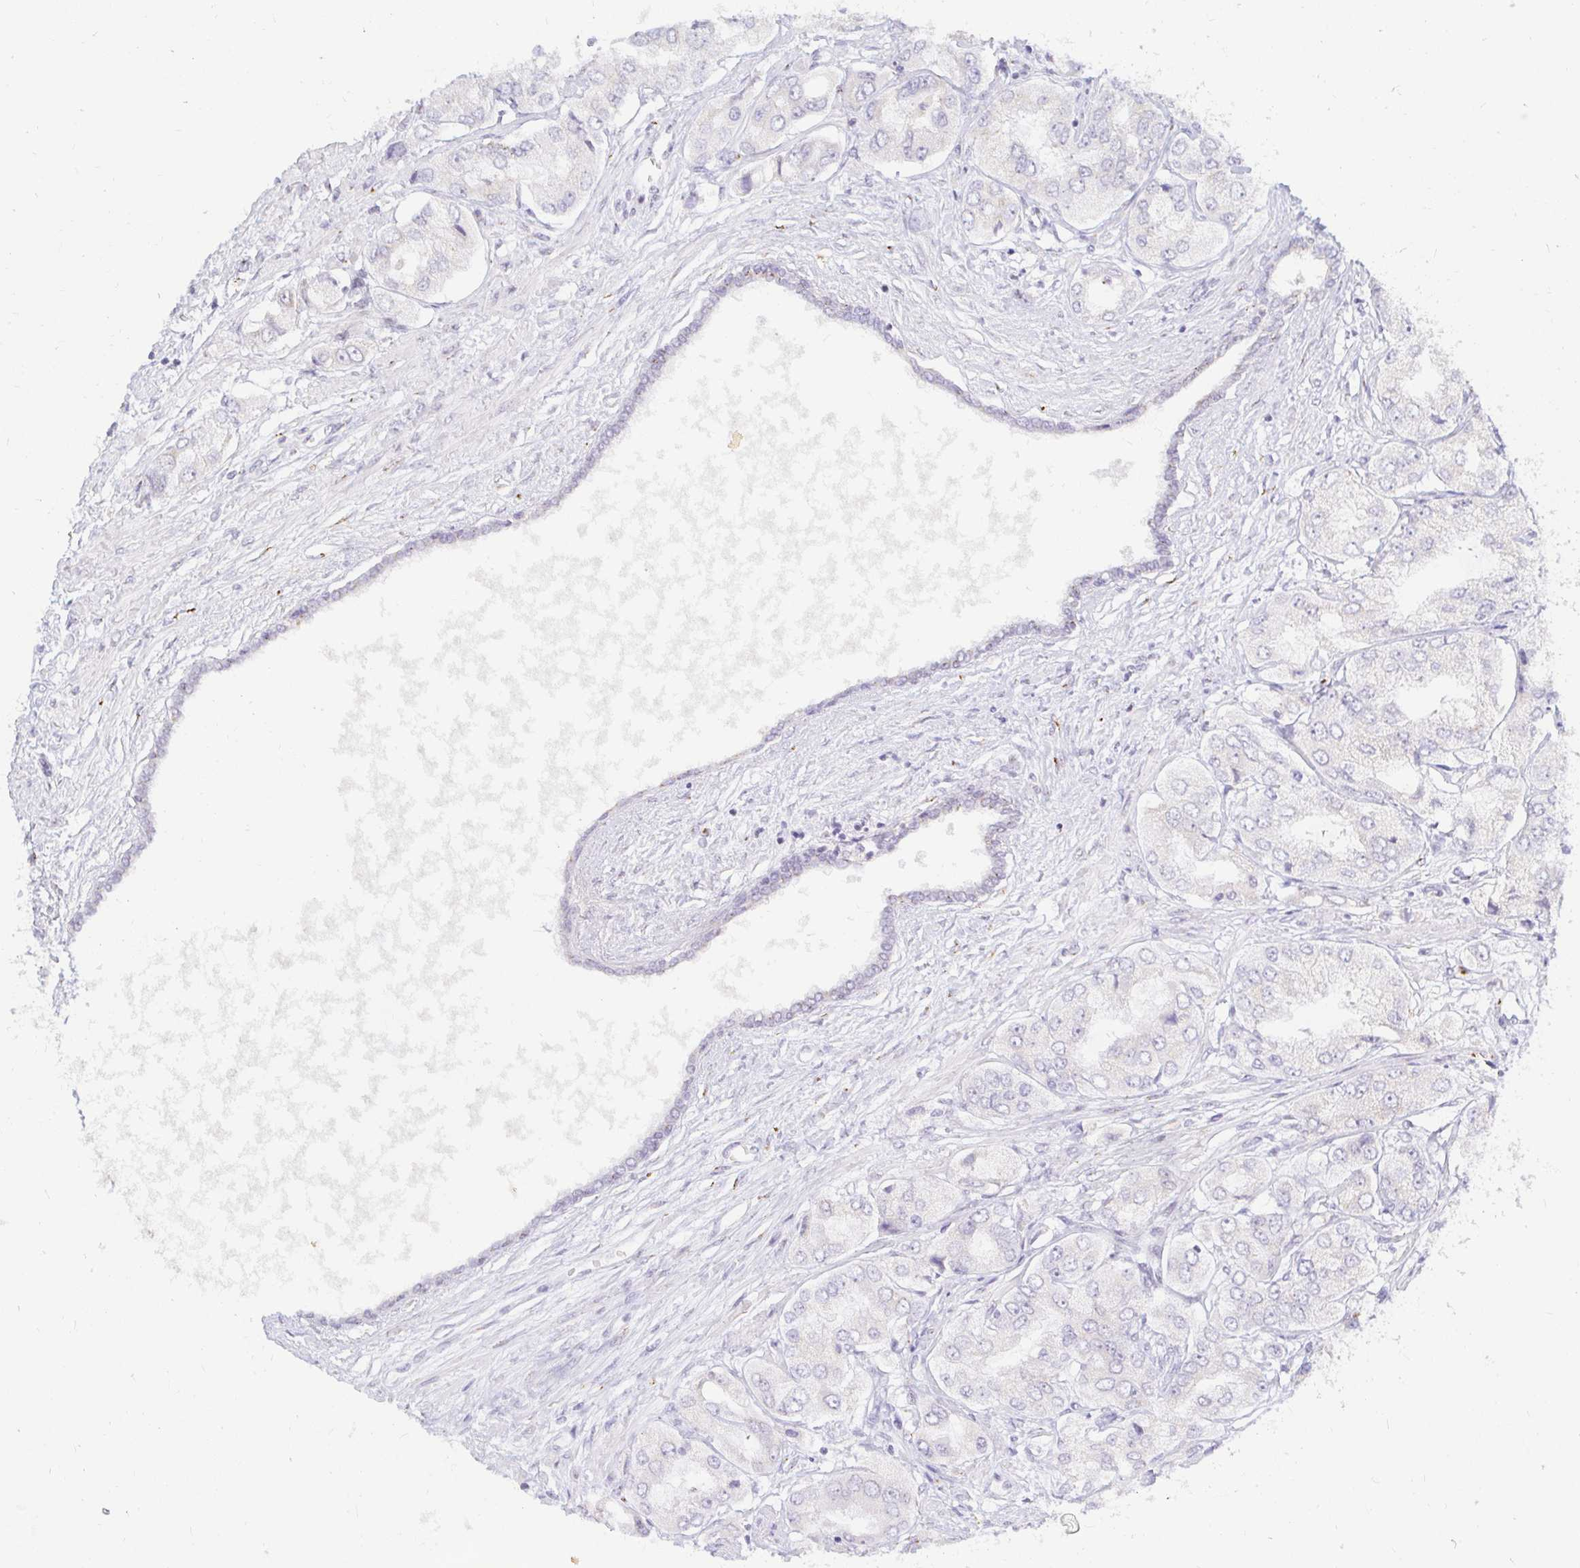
{"staining": {"intensity": "negative", "quantity": "none", "location": "none"}, "tissue": "prostate cancer", "cell_type": "Tumor cells", "image_type": "cancer", "snomed": [{"axis": "morphology", "description": "Adenocarcinoma, Low grade"}, {"axis": "topography", "description": "Prostate"}], "caption": "DAB (3,3'-diaminobenzidine) immunohistochemical staining of prostate cancer exhibits no significant positivity in tumor cells.", "gene": "OR51D1", "patient": {"sex": "male", "age": 69}}